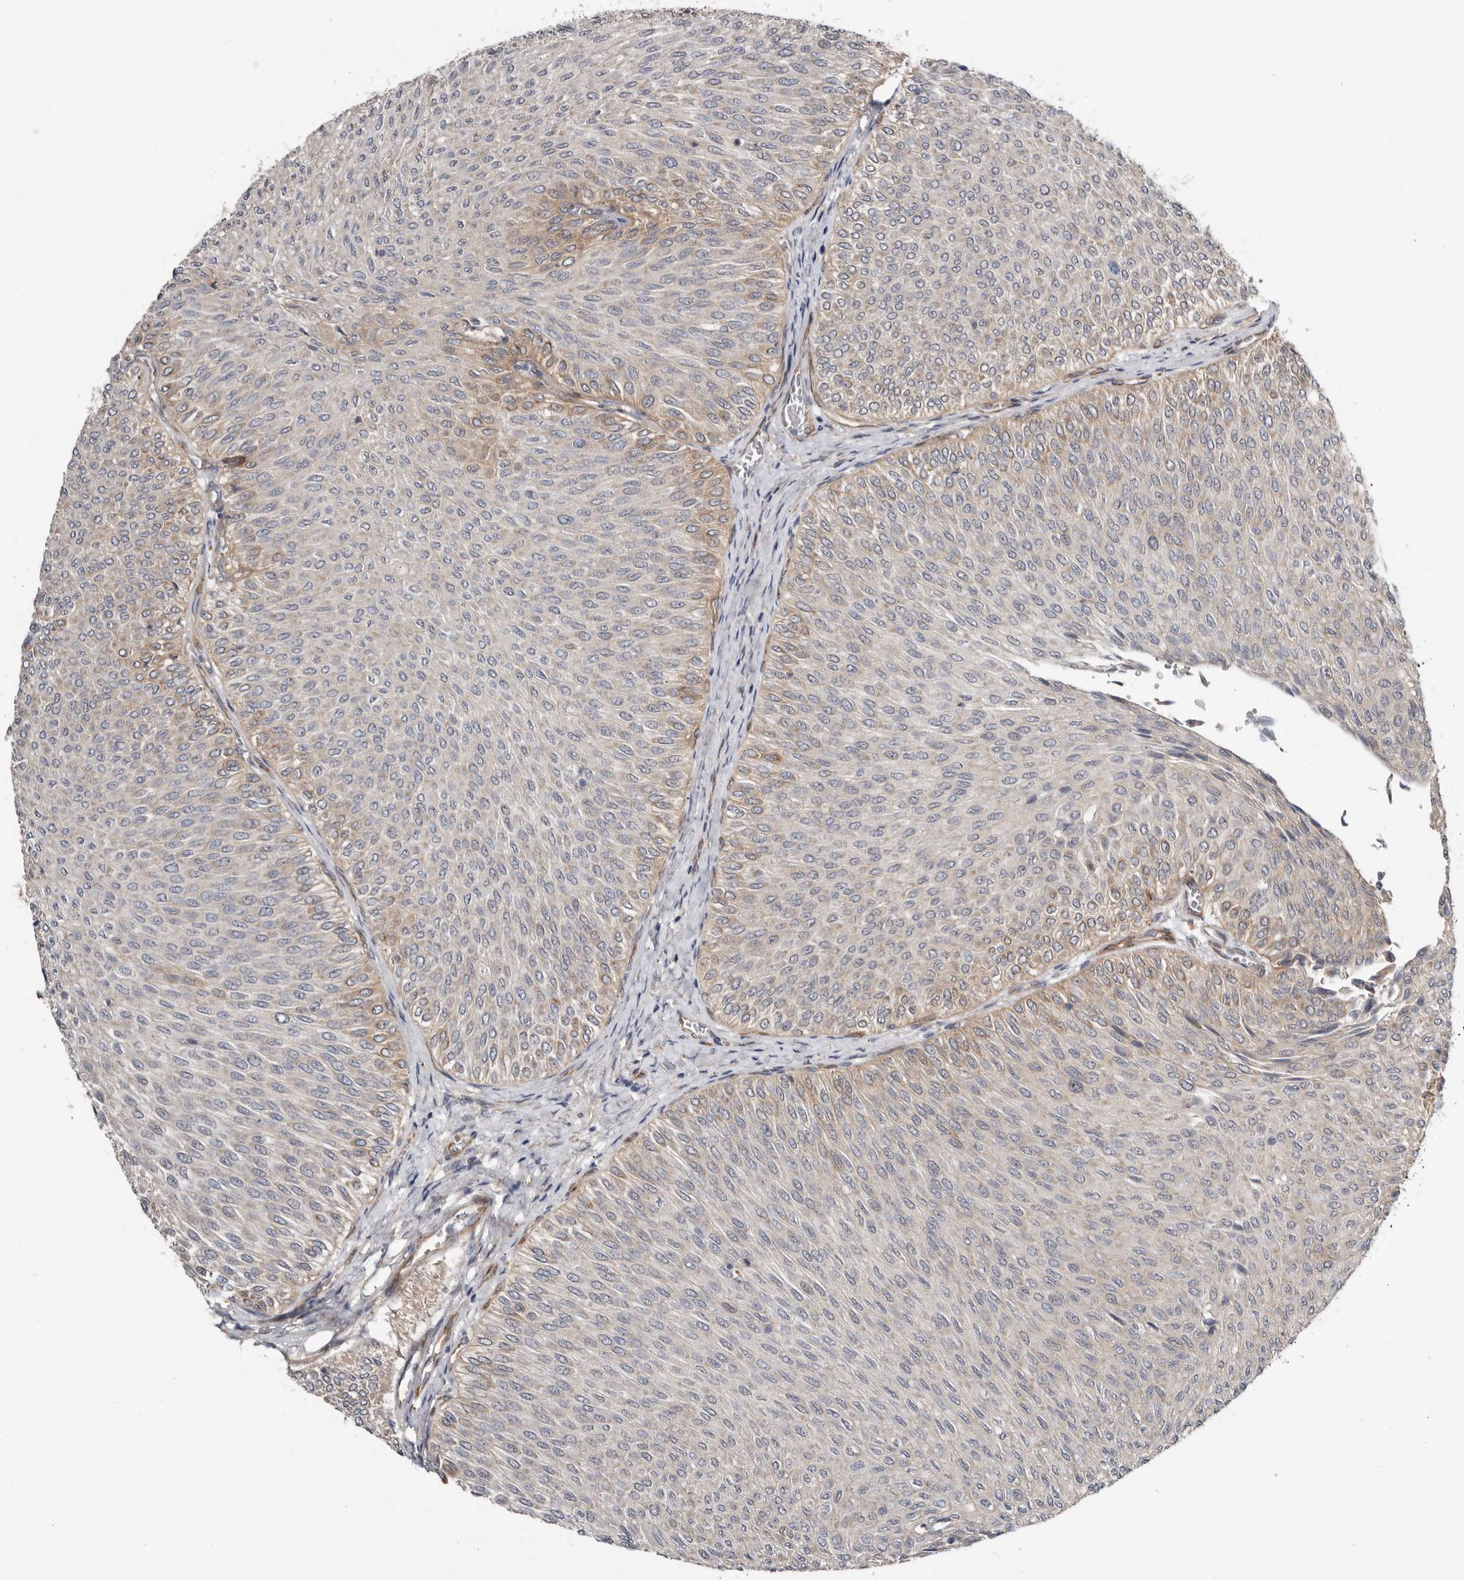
{"staining": {"intensity": "moderate", "quantity": "<25%", "location": "cytoplasmic/membranous"}, "tissue": "urothelial cancer", "cell_type": "Tumor cells", "image_type": "cancer", "snomed": [{"axis": "morphology", "description": "Urothelial carcinoma, Low grade"}, {"axis": "topography", "description": "Urinary bladder"}], "caption": "Urothelial carcinoma (low-grade) stained for a protein (brown) reveals moderate cytoplasmic/membranous positive expression in approximately <25% of tumor cells.", "gene": "RANBP17", "patient": {"sex": "male", "age": 78}}